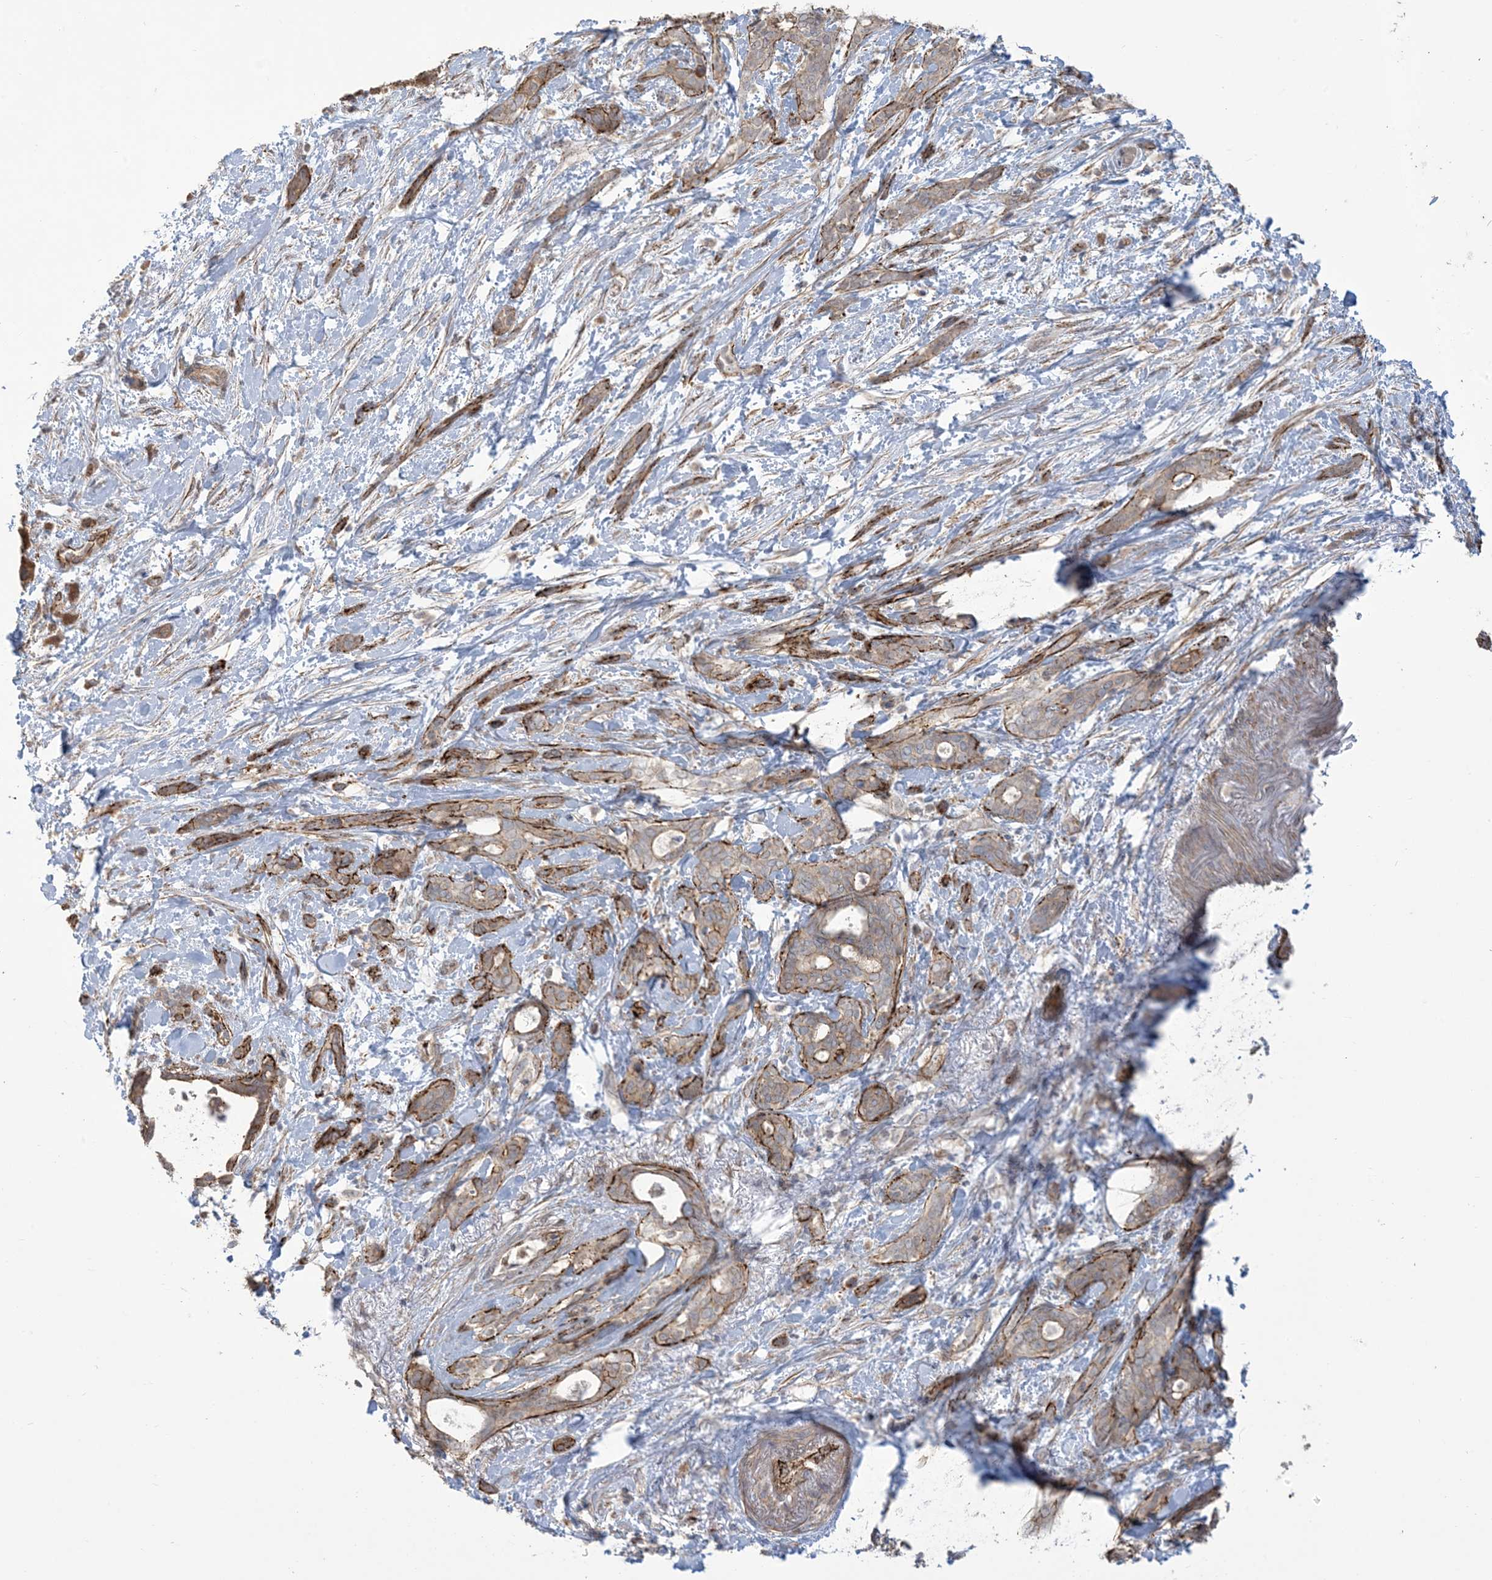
{"staining": {"intensity": "moderate", "quantity": "25%-75%", "location": "cytoplasmic/membranous"}, "tissue": "pancreatic cancer", "cell_type": "Tumor cells", "image_type": "cancer", "snomed": [{"axis": "morphology", "description": "Normal tissue, NOS"}, {"axis": "morphology", "description": "Adenocarcinoma, NOS"}, {"axis": "topography", "description": "Pancreas"}, {"axis": "topography", "description": "Peripheral nerve tissue"}], "caption": "This is a micrograph of immunohistochemistry staining of pancreatic cancer (adenocarcinoma), which shows moderate positivity in the cytoplasmic/membranous of tumor cells.", "gene": "KLHL18", "patient": {"sex": "female", "age": 63}}